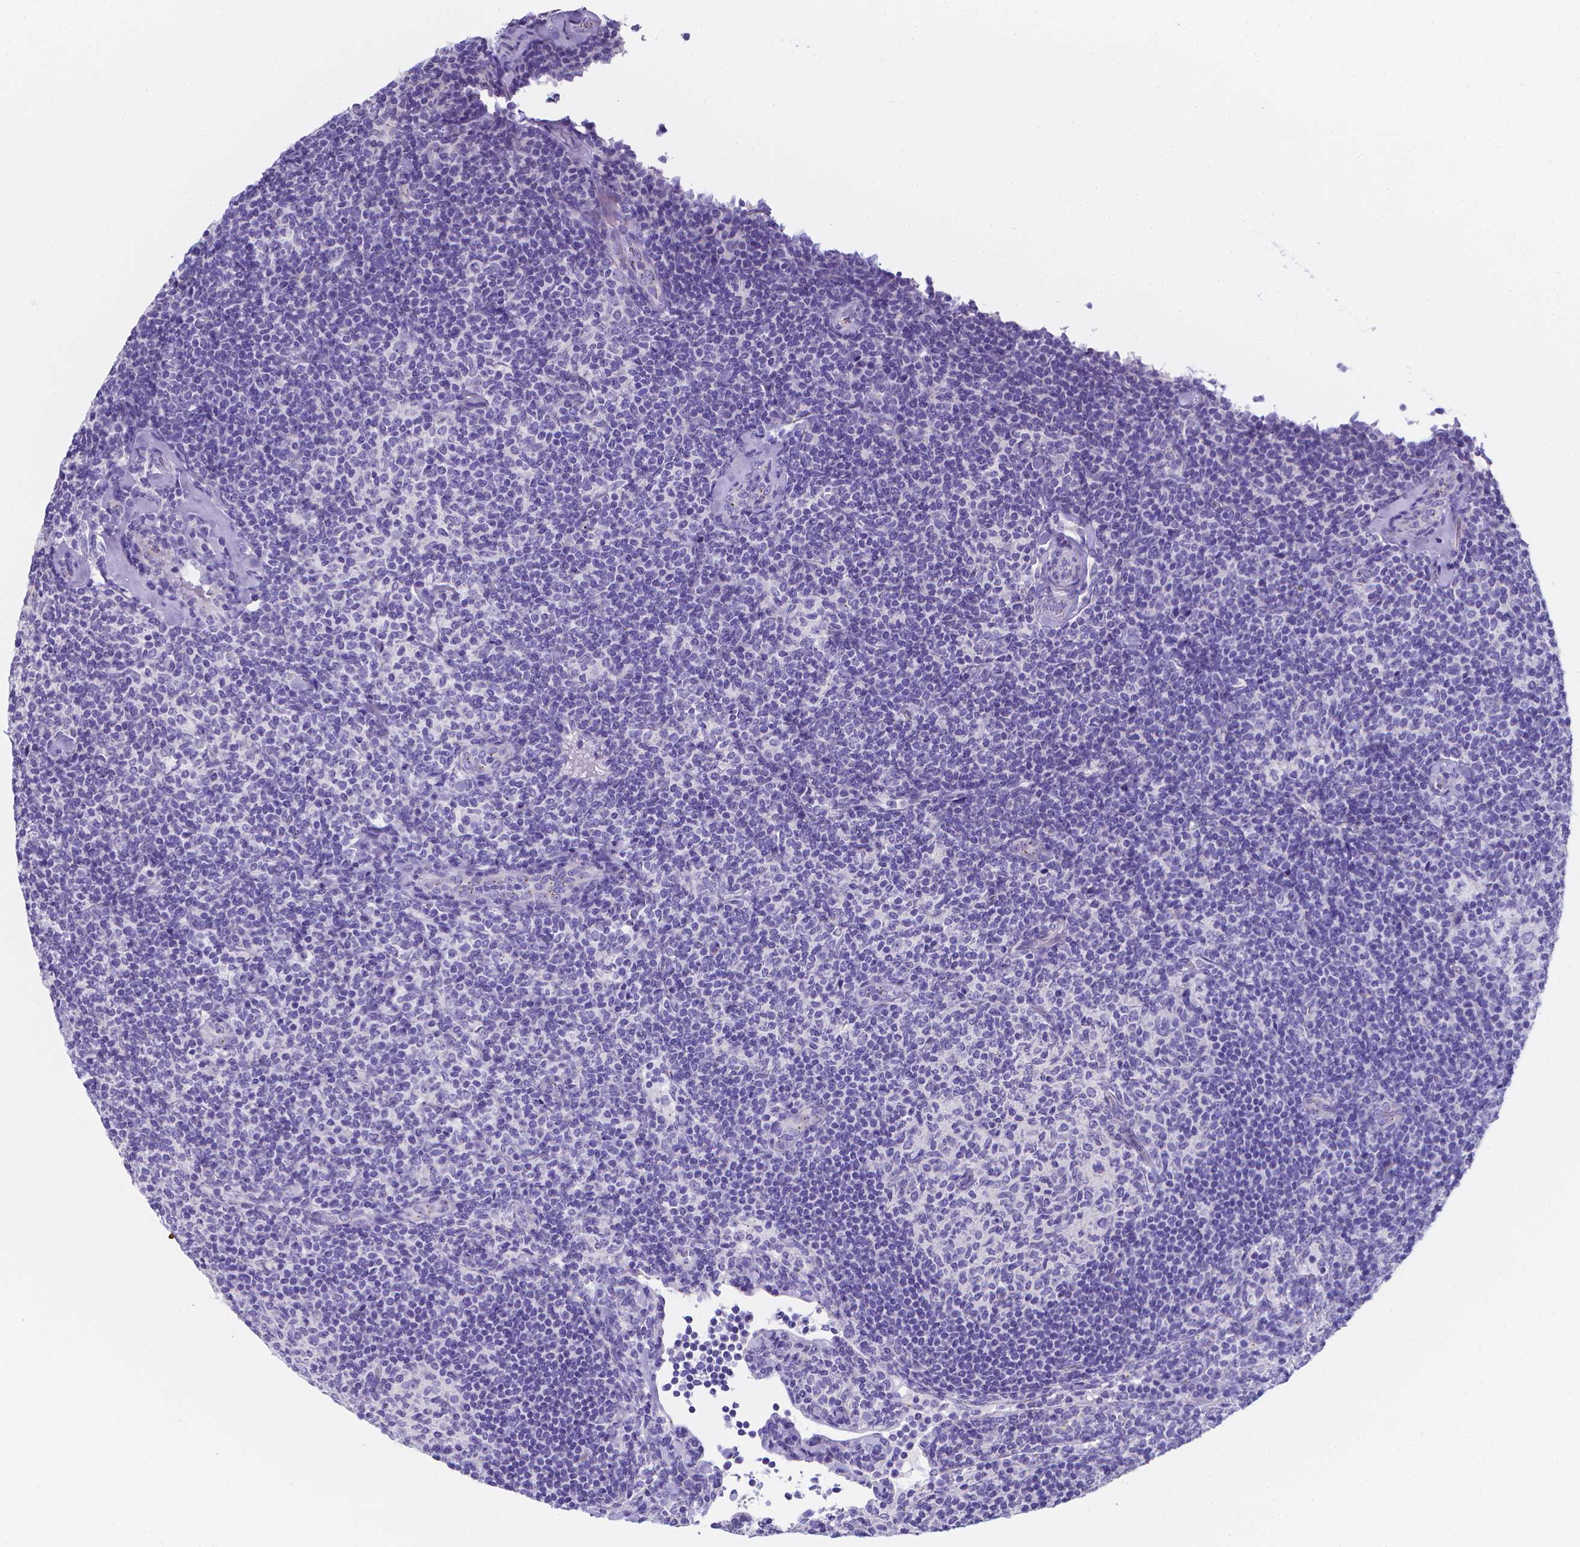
{"staining": {"intensity": "negative", "quantity": "none", "location": "none"}, "tissue": "lymphoma", "cell_type": "Tumor cells", "image_type": "cancer", "snomed": [{"axis": "morphology", "description": "Malignant lymphoma, non-Hodgkin's type, Low grade"}, {"axis": "topography", "description": "Lymph node"}], "caption": "A high-resolution micrograph shows immunohistochemistry staining of lymphoma, which exhibits no significant positivity in tumor cells.", "gene": "LRRC73", "patient": {"sex": "female", "age": 56}}